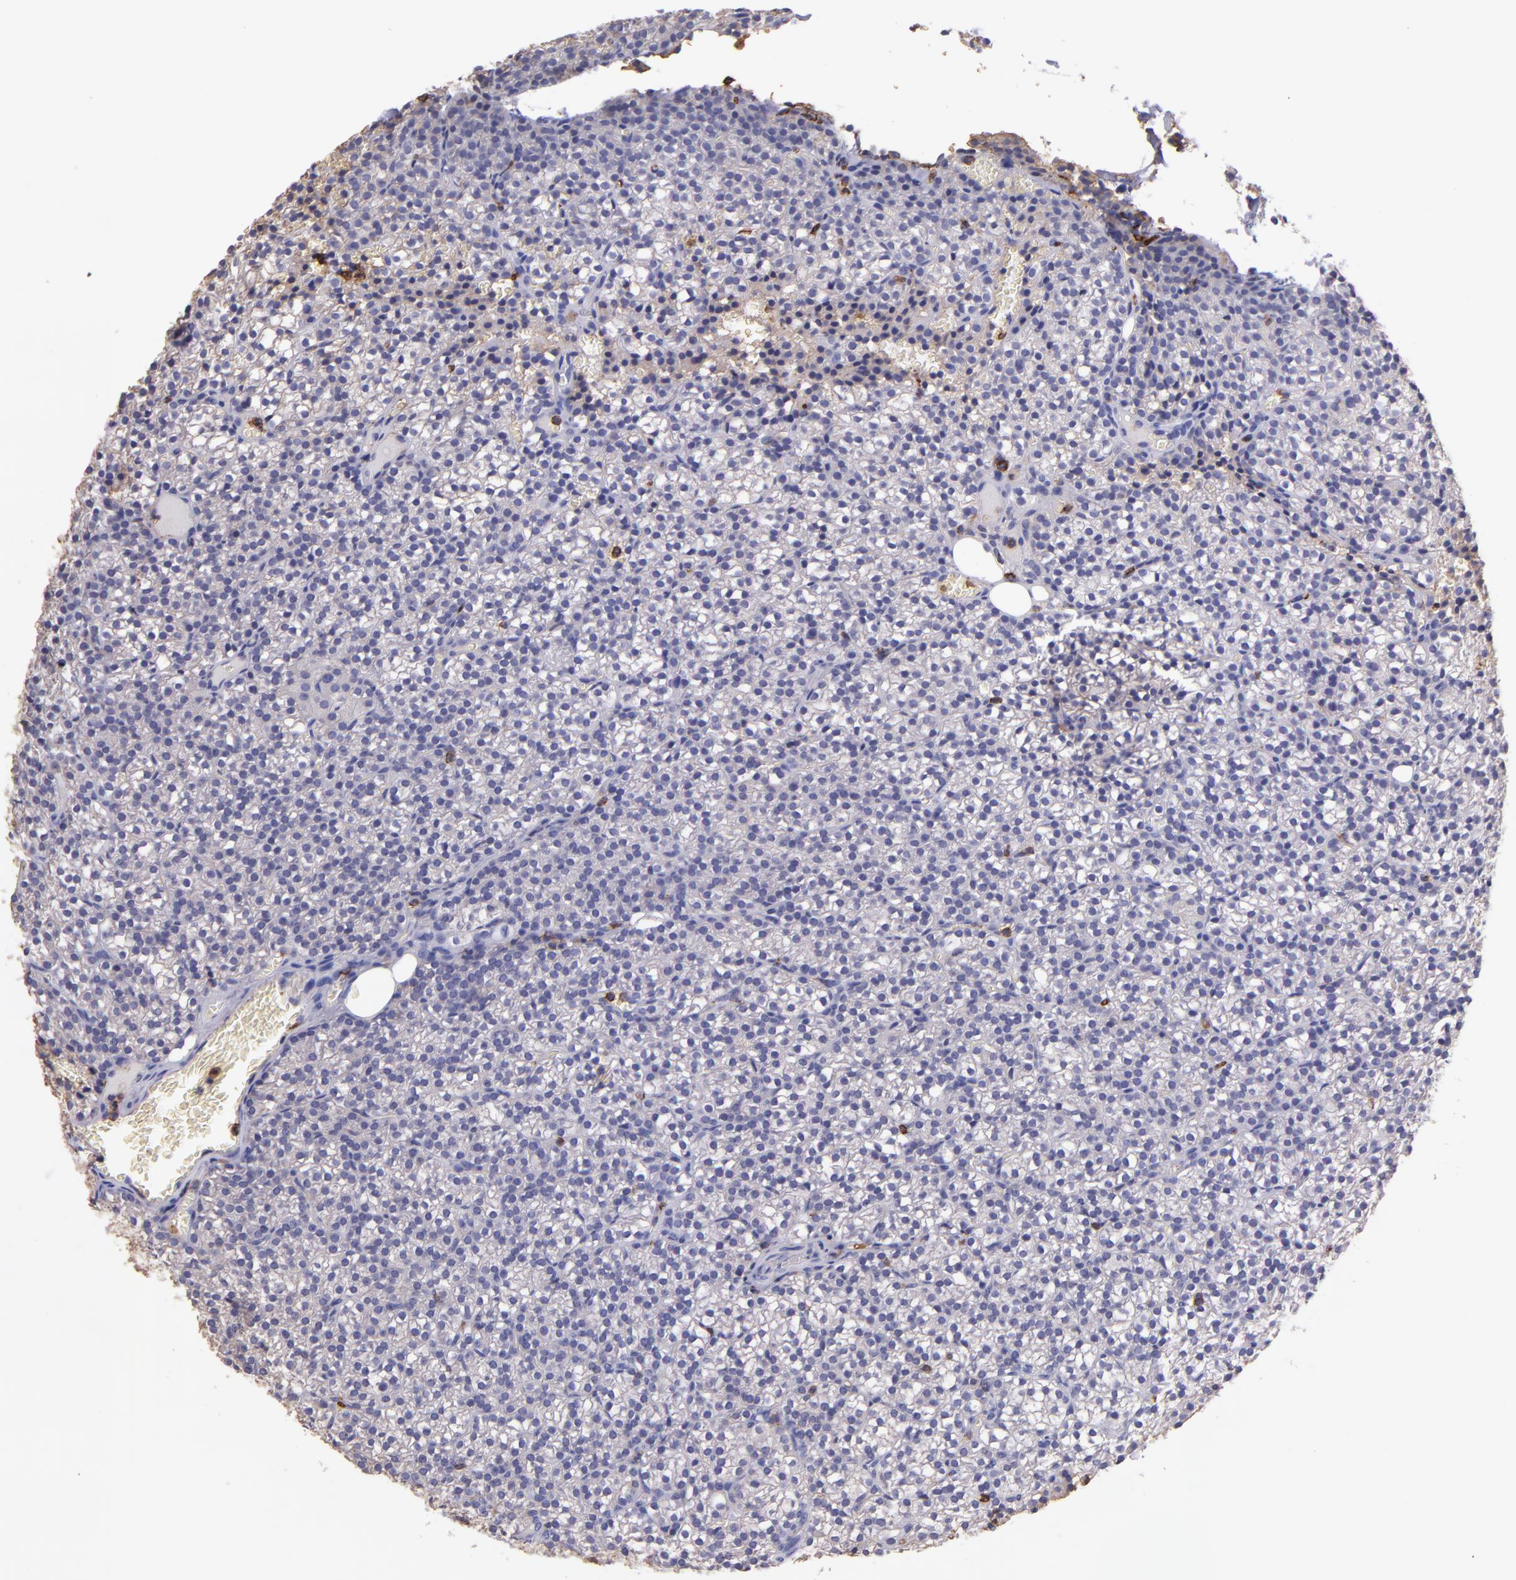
{"staining": {"intensity": "weak", "quantity": "25%-75%", "location": "cytoplasmic/membranous"}, "tissue": "parathyroid gland", "cell_type": "Glandular cells", "image_type": "normal", "snomed": [{"axis": "morphology", "description": "Normal tissue, NOS"}, {"axis": "topography", "description": "Parathyroid gland"}], "caption": "Brown immunohistochemical staining in unremarkable parathyroid gland exhibits weak cytoplasmic/membranous positivity in about 25%-75% of glandular cells.", "gene": "SPN", "patient": {"sex": "female", "age": 17}}